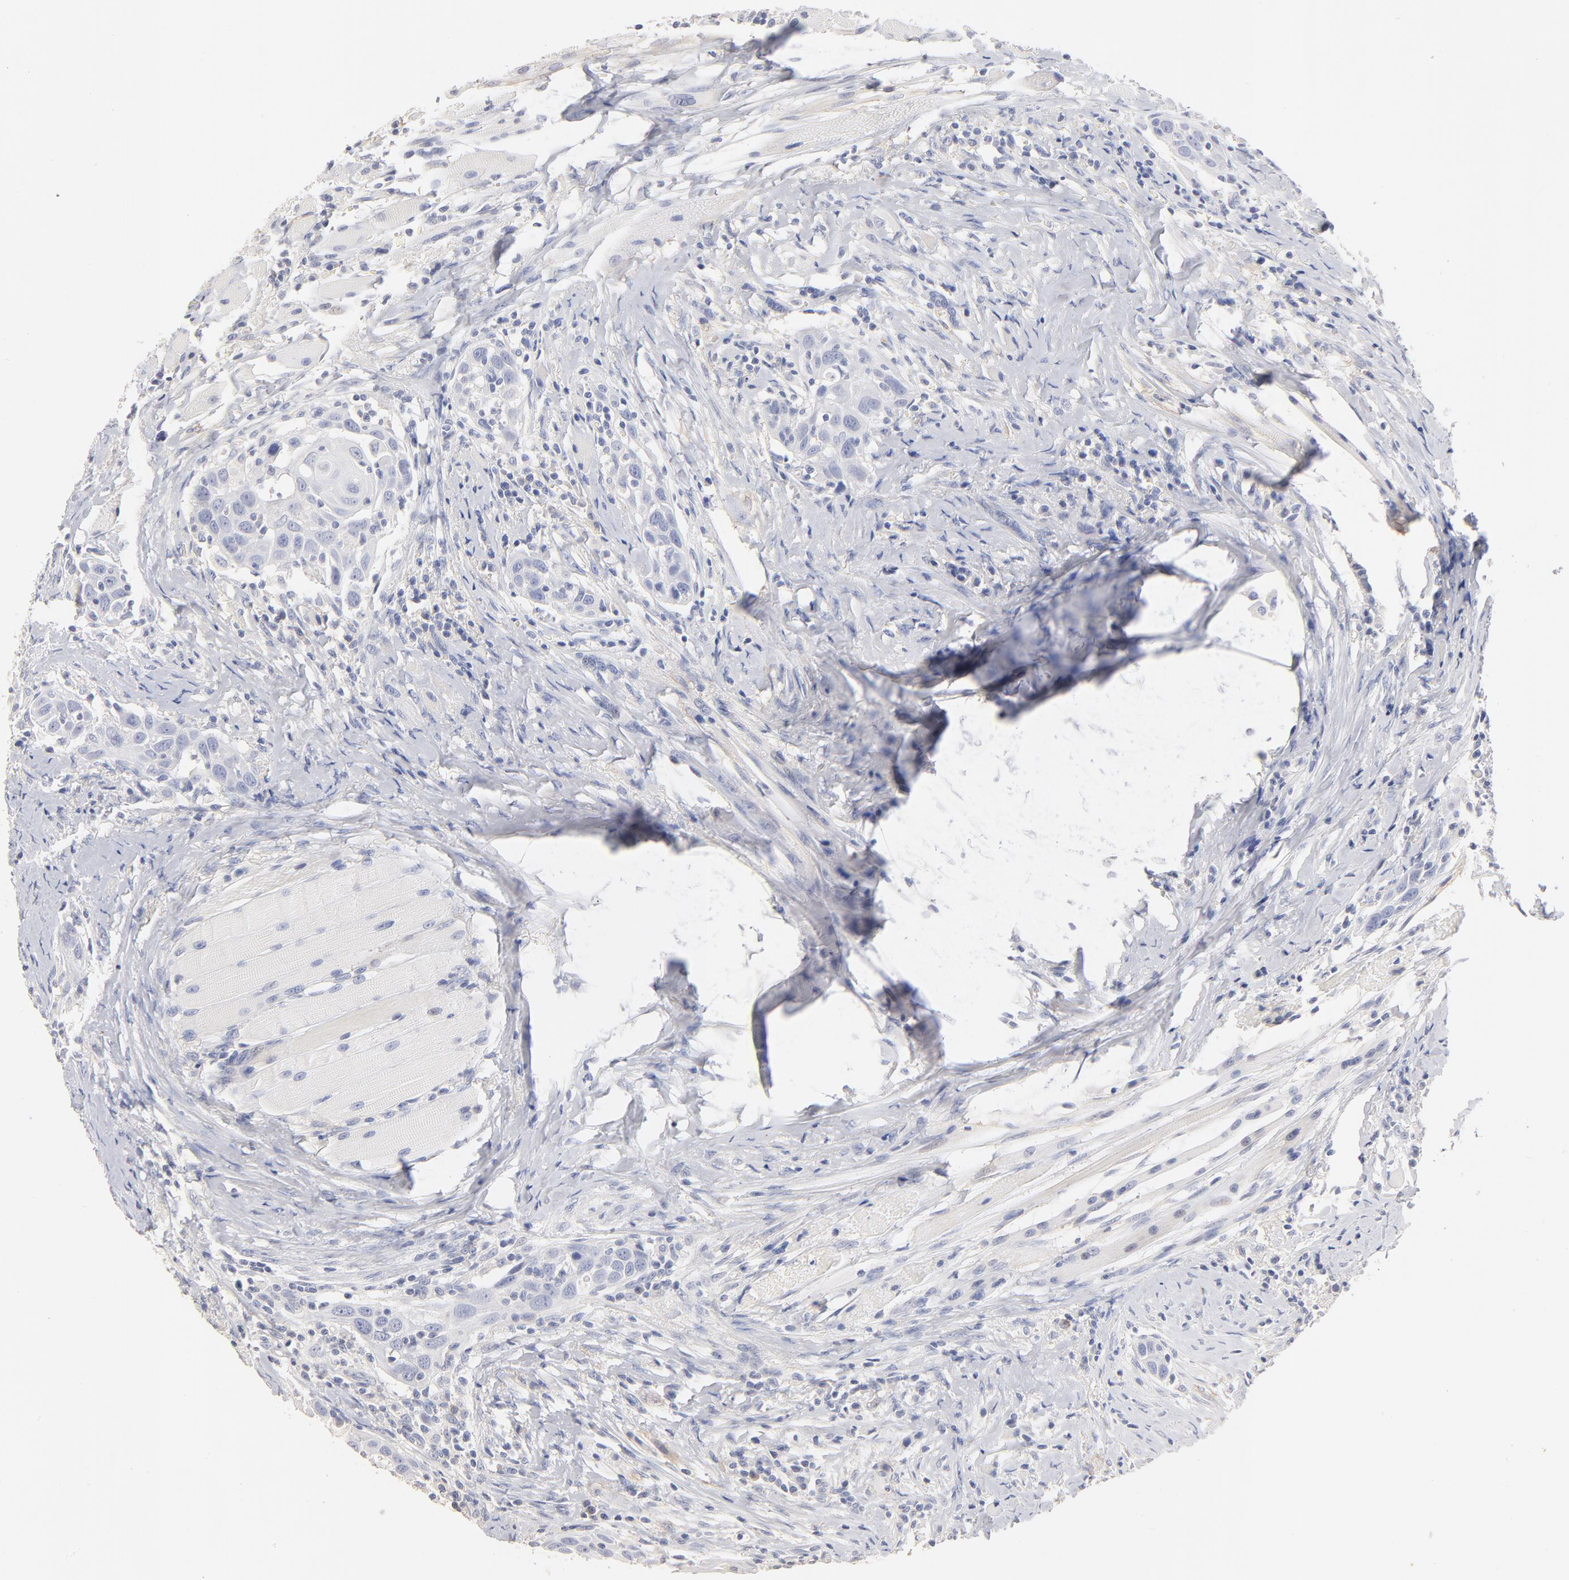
{"staining": {"intensity": "negative", "quantity": "none", "location": "none"}, "tissue": "head and neck cancer", "cell_type": "Tumor cells", "image_type": "cancer", "snomed": [{"axis": "morphology", "description": "Squamous cell carcinoma, NOS"}, {"axis": "topography", "description": "Oral tissue"}, {"axis": "topography", "description": "Head-Neck"}], "caption": "The immunohistochemistry (IHC) micrograph has no significant expression in tumor cells of head and neck cancer (squamous cell carcinoma) tissue.", "gene": "ITGA8", "patient": {"sex": "female", "age": 82}}